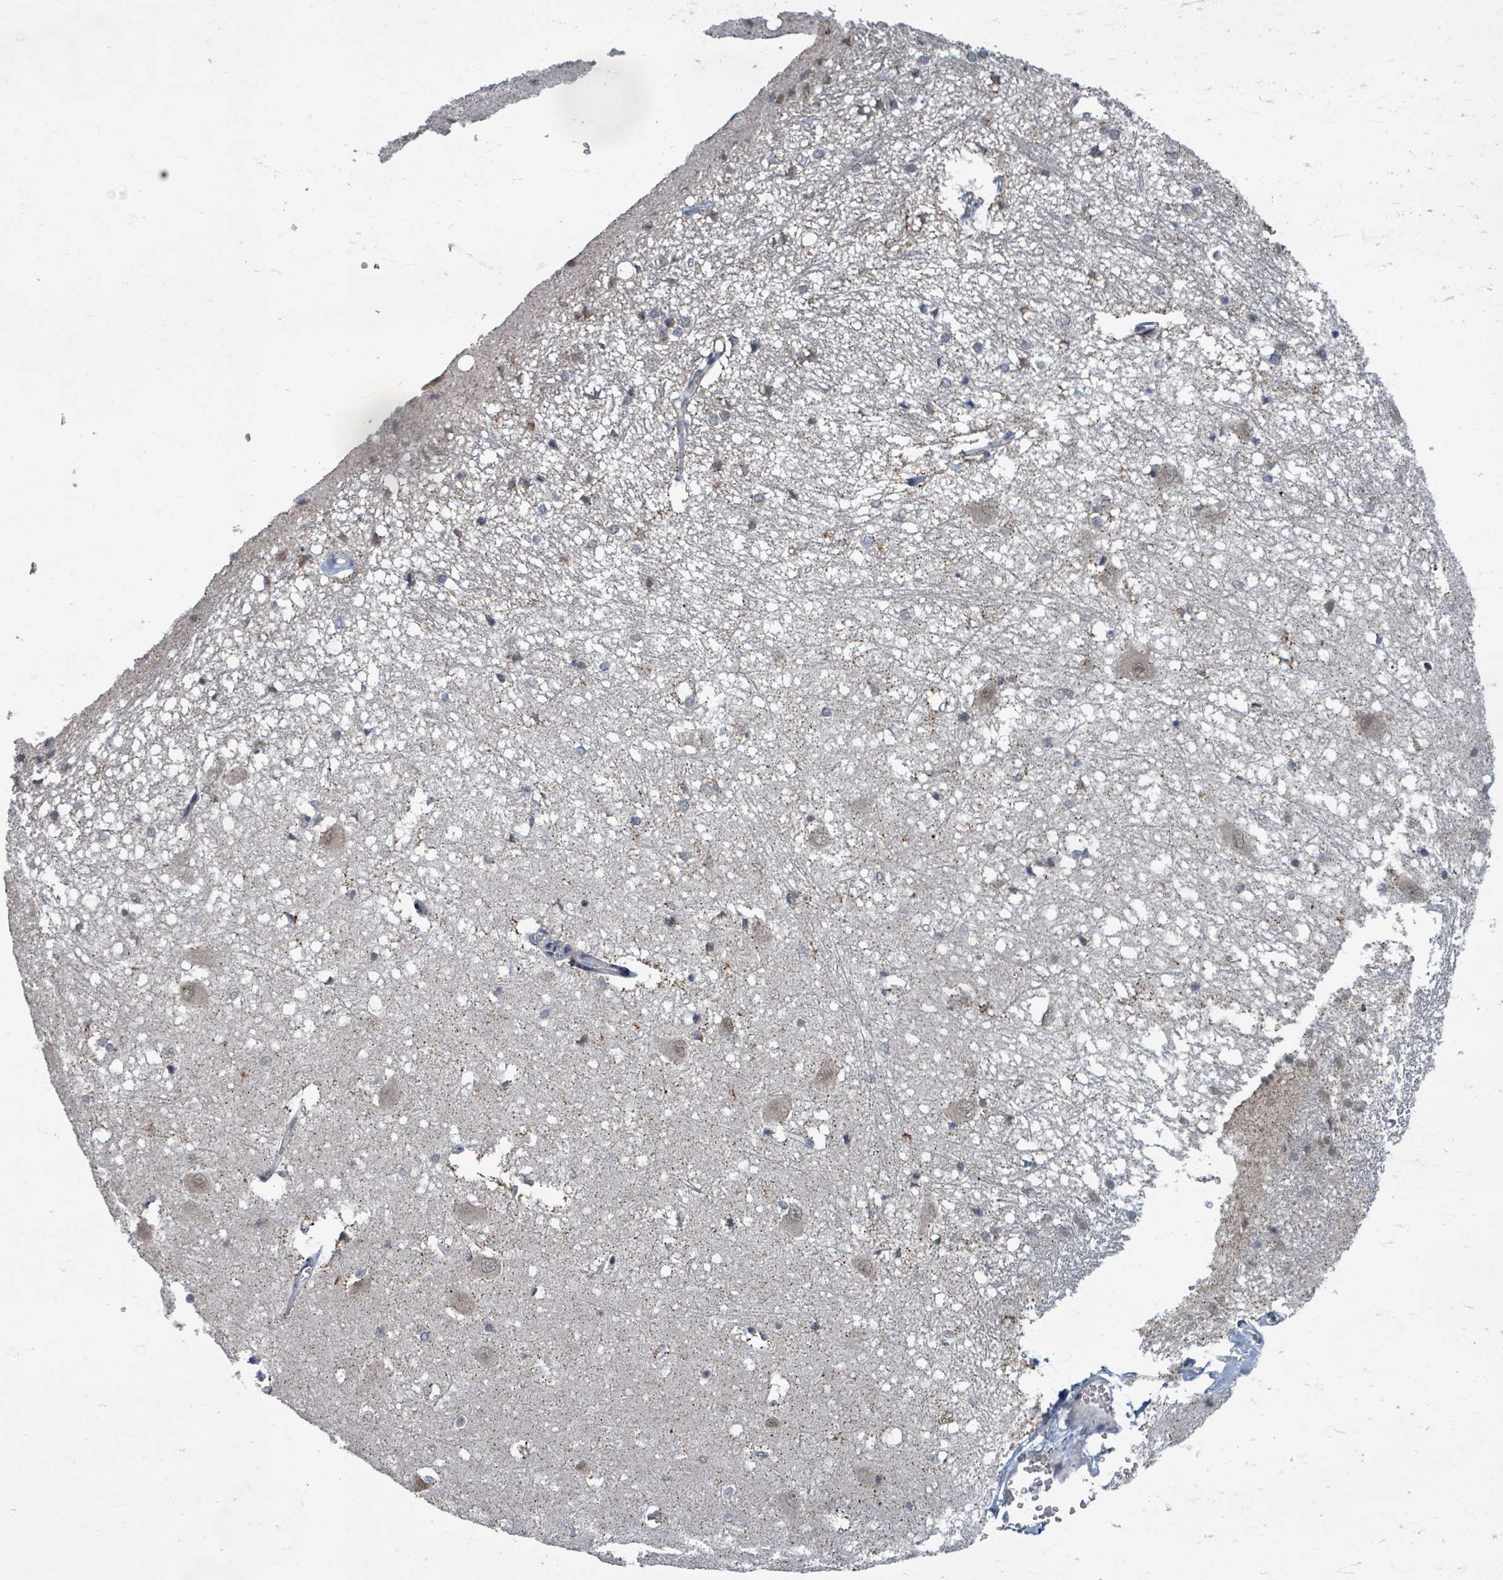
{"staining": {"intensity": "negative", "quantity": "none", "location": "none"}, "tissue": "caudate", "cell_type": "Glial cells", "image_type": "normal", "snomed": [{"axis": "morphology", "description": "Normal tissue, NOS"}, {"axis": "topography", "description": "Lateral ventricle wall"}], "caption": "DAB immunohistochemical staining of benign caudate displays no significant positivity in glial cells. (DAB (3,3'-diaminobenzidine) immunohistochemistry (IHC) visualized using brightfield microscopy, high magnification).", "gene": "INTS15", "patient": {"sex": "male", "age": 37}}